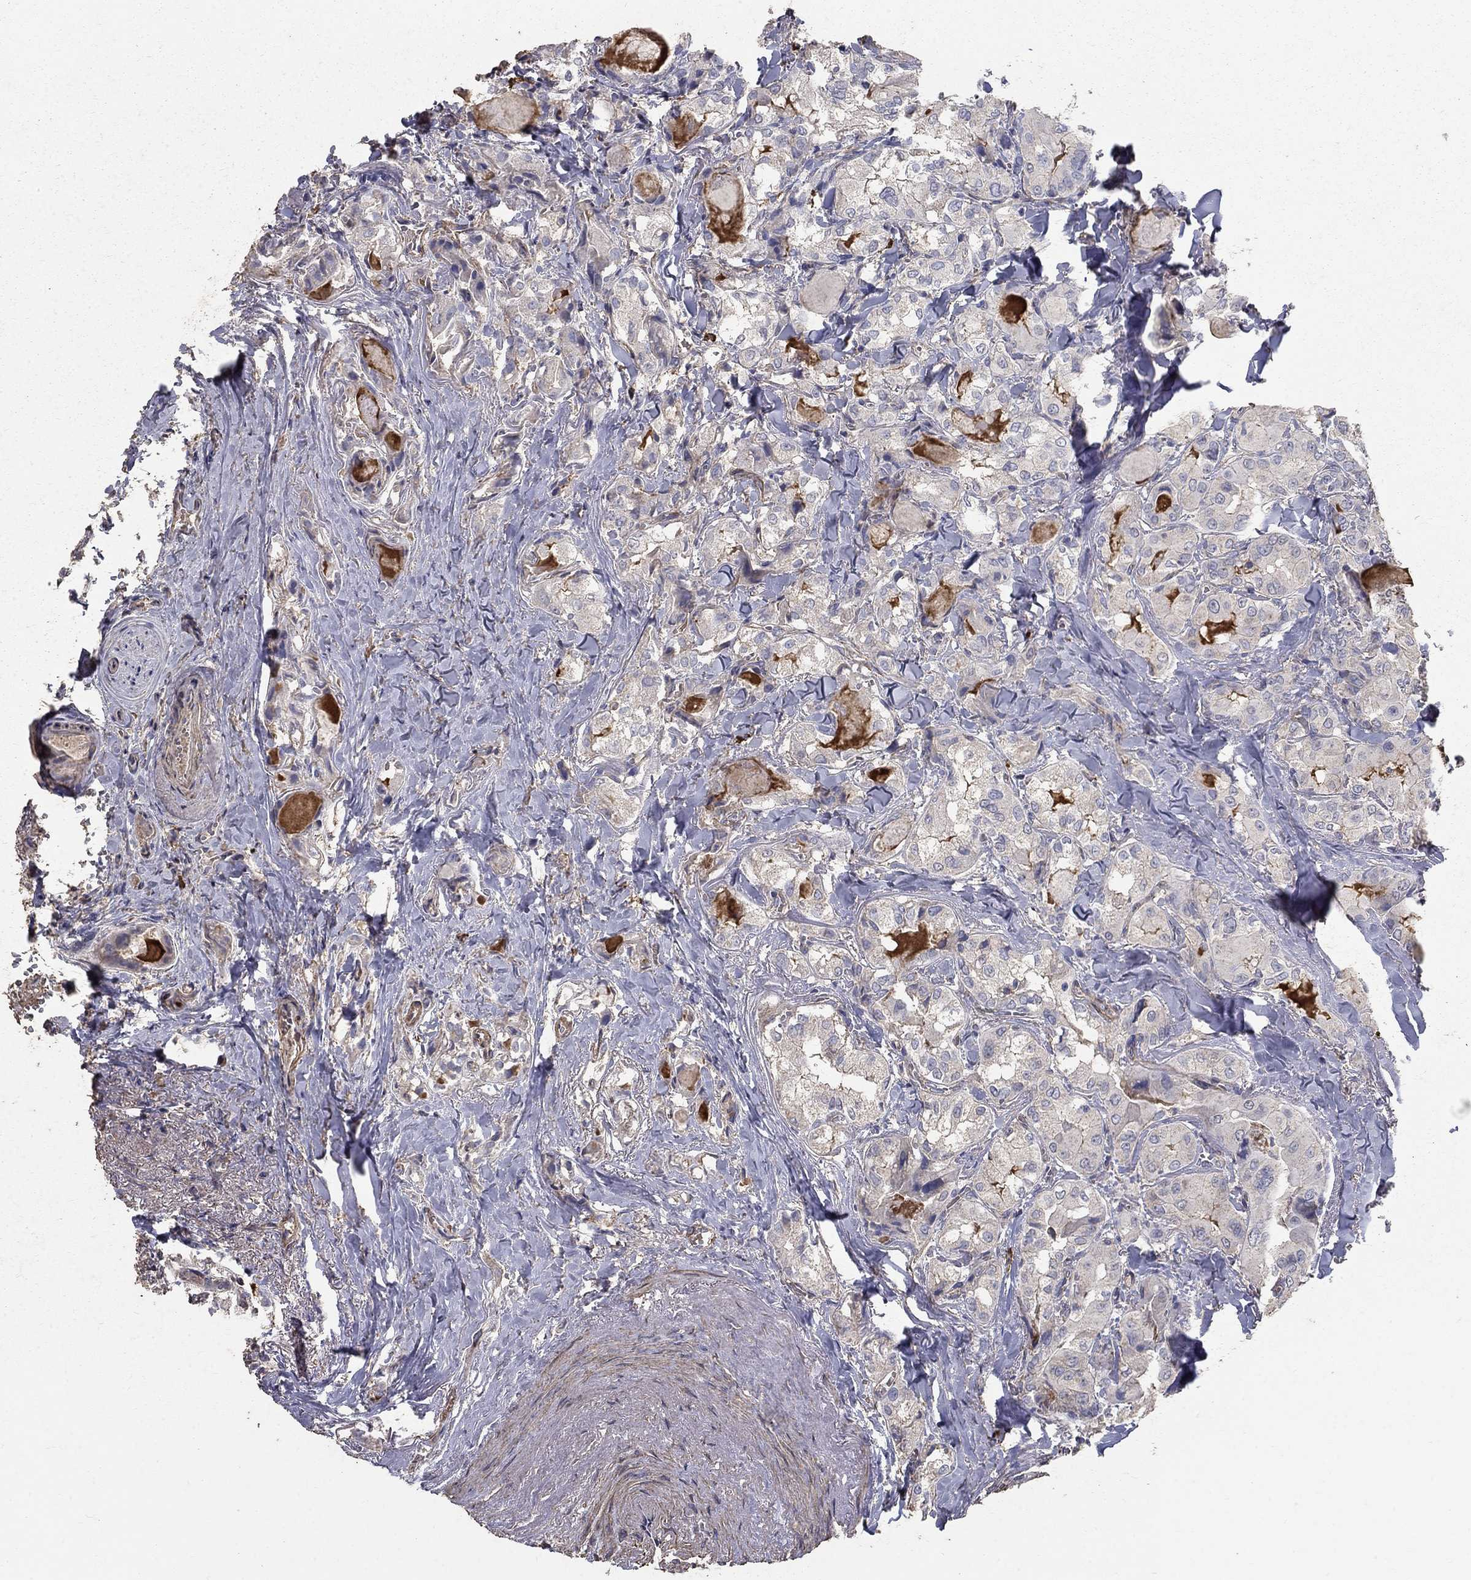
{"staining": {"intensity": "negative", "quantity": "none", "location": "none"}, "tissue": "thyroid cancer", "cell_type": "Tumor cells", "image_type": "cancer", "snomed": [{"axis": "morphology", "description": "Normal tissue, NOS"}, {"axis": "morphology", "description": "Papillary adenocarcinoma, NOS"}, {"axis": "topography", "description": "Thyroid gland"}], "caption": "Immunohistochemistry histopathology image of neoplastic tissue: papillary adenocarcinoma (thyroid) stained with DAB demonstrates no significant protein positivity in tumor cells. The staining is performed using DAB brown chromogen with nuclei counter-stained in using hematoxylin.", "gene": "MPP2", "patient": {"sex": "female", "age": 66}}